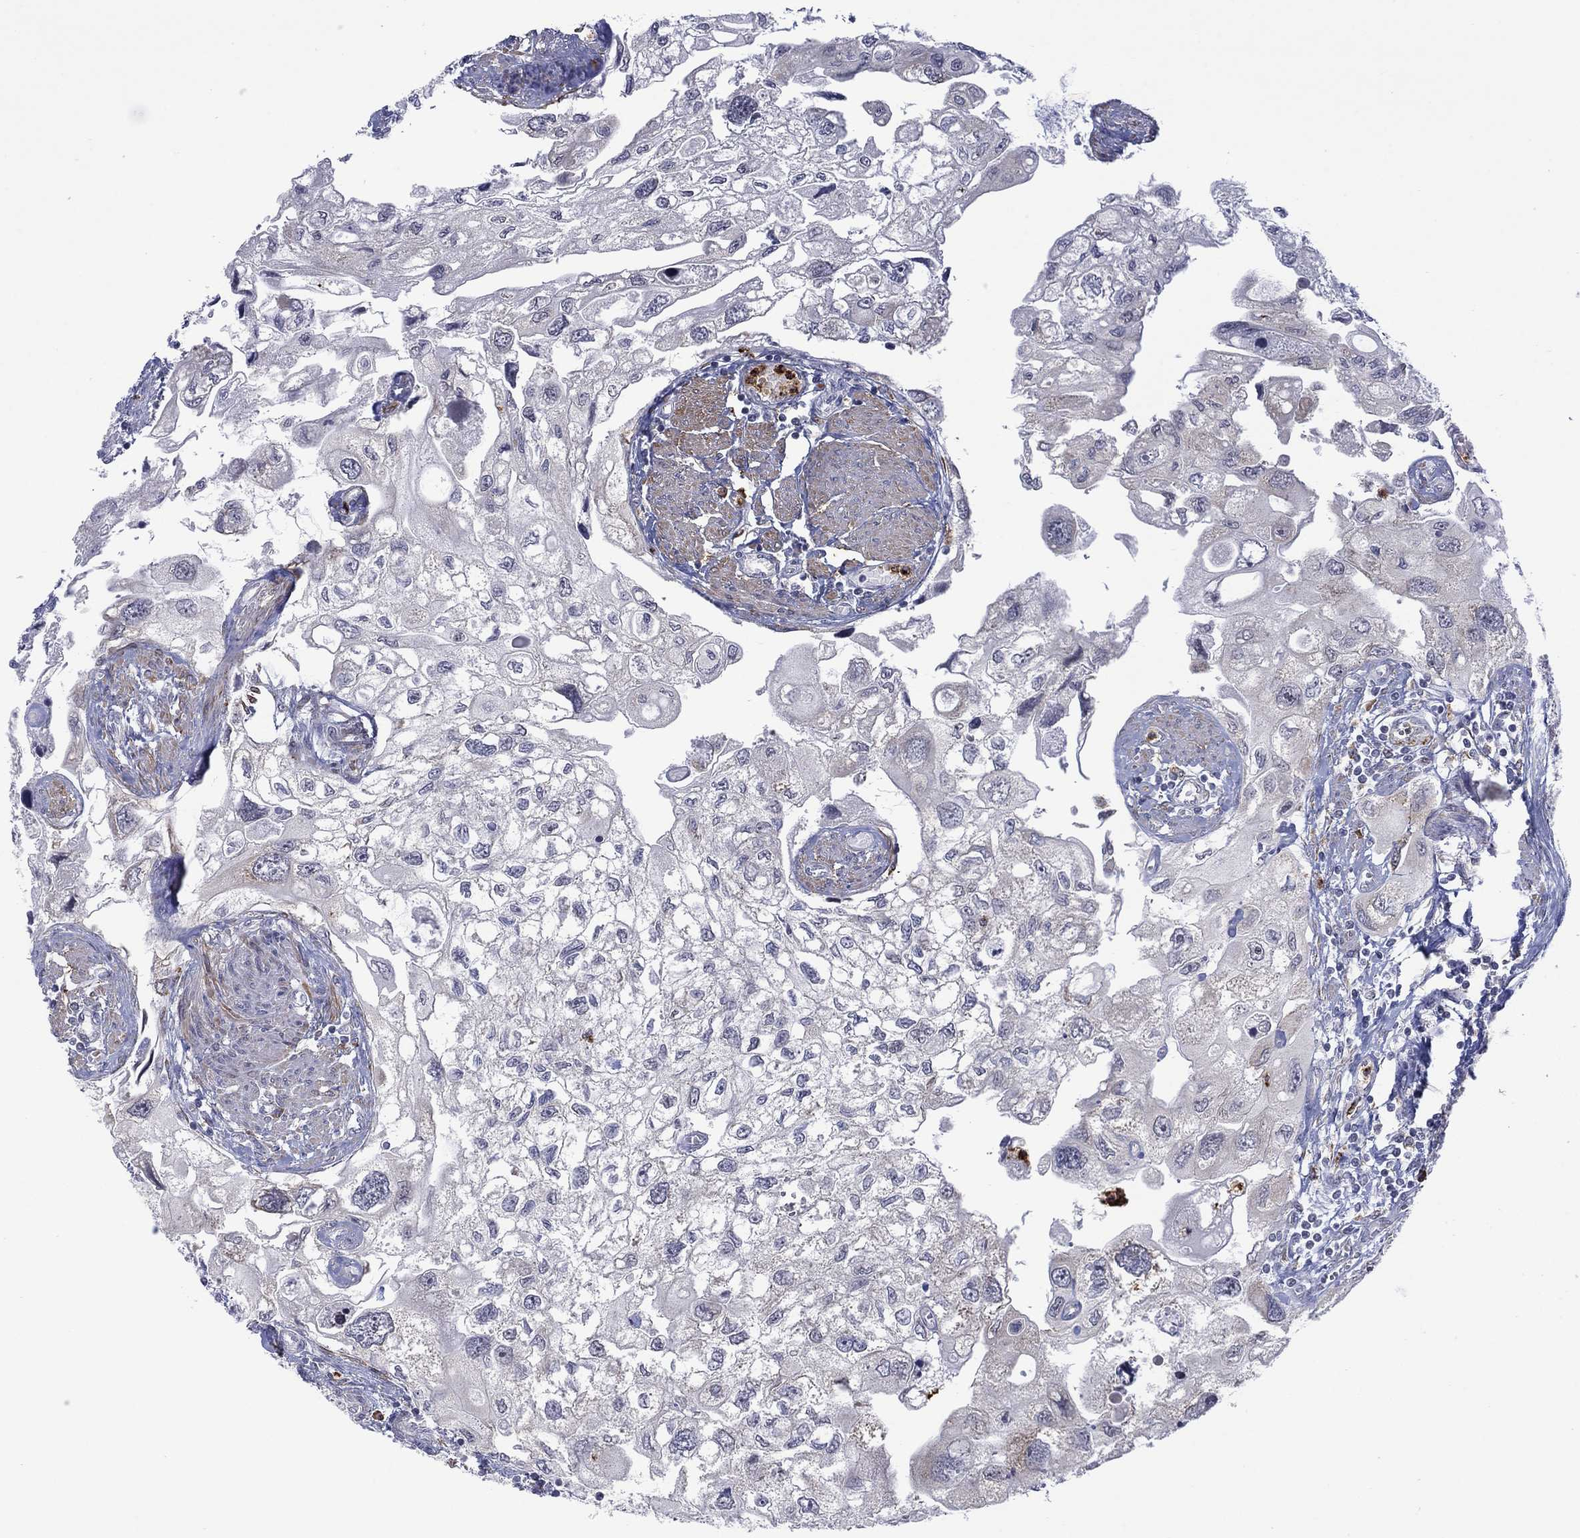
{"staining": {"intensity": "negative", "quantity": "none", "location": "none"}, "tissue": "urothelial cancer", "cell_type": "Tumor cells", "image_type": "cancer", "snomed": [{"axis": "morphology", "description": "Urothelial carcinoma, High grade"}, {"axis": "topography", "description": "Urinary bladder"}], "caption": "Immunohistochemistry of urothelial carcinoma (high-grade) displays no positivity in tumor cells.", "gene": "MTRFR", "patient": {"sex": "male", "age": 59}}